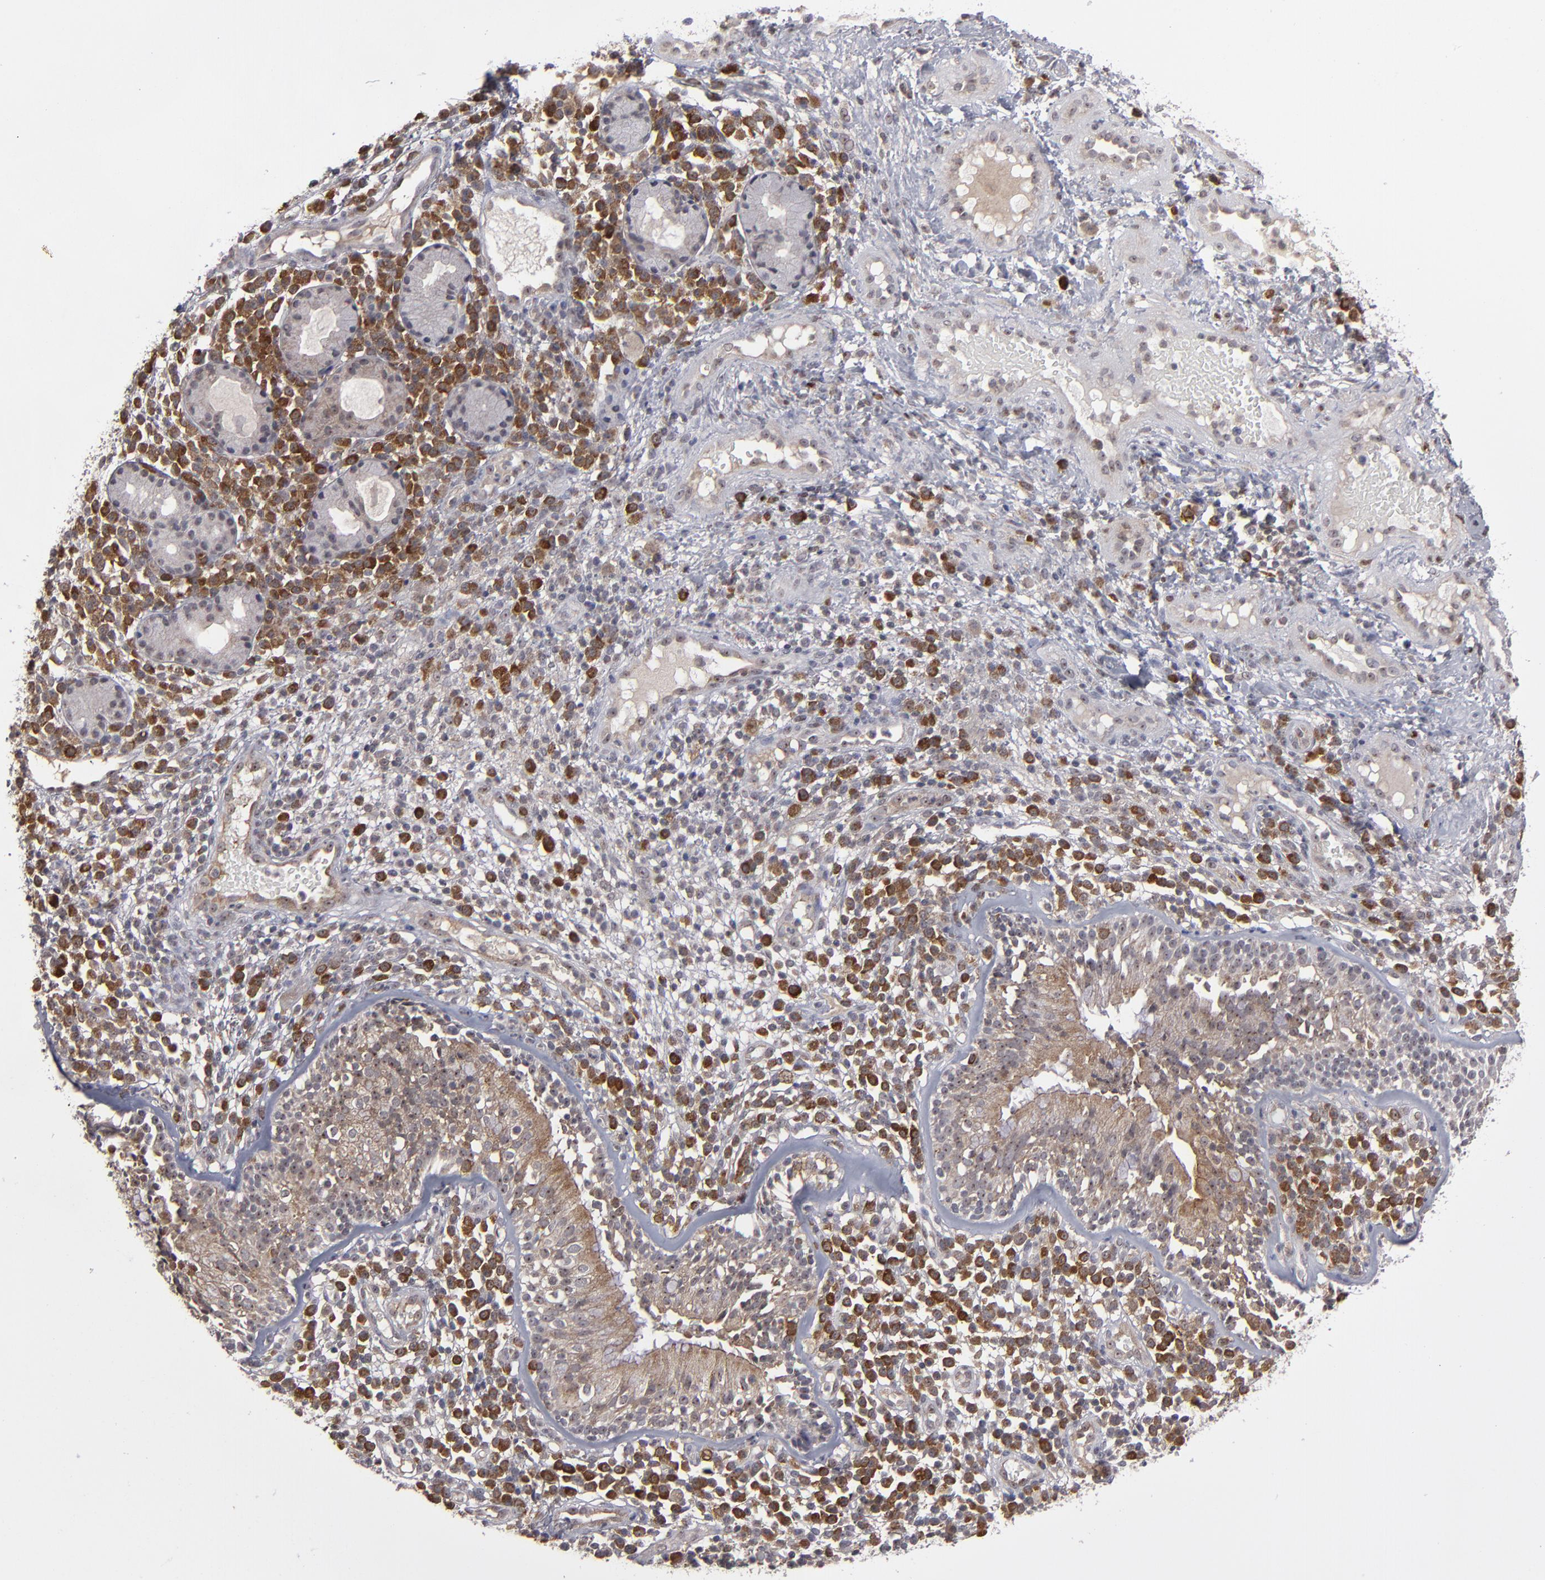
{"staining": {"intensity": "moderate", "quantity": ">75%", "location": "cytoplasmic/membranous"}, "tissue": "nasopharynx", "cell_type": "Respiratory epithelial cells", "image_type": "normal", "snomed": [{"axis": "morphology", "description": "Normal tissue, NOS"}, {"axis": "morphology", "description": "Inflammation, NOS"}, {"axis": "morphology", "description": "Malignant melanoma, Metastatic site"}, {"axis": "topography", "description": "Nasopharynx"}], "caption": "IHC micrograph of unremarkable human nasopharynx stained for a protein (brown), which reveals medium levels of moderate cytoplasmic/membranous staining in approximately >75% of respiratory epithelial cells.", "gene": "GLCCI1", "patient": {"sex": "female", "age": 55}}